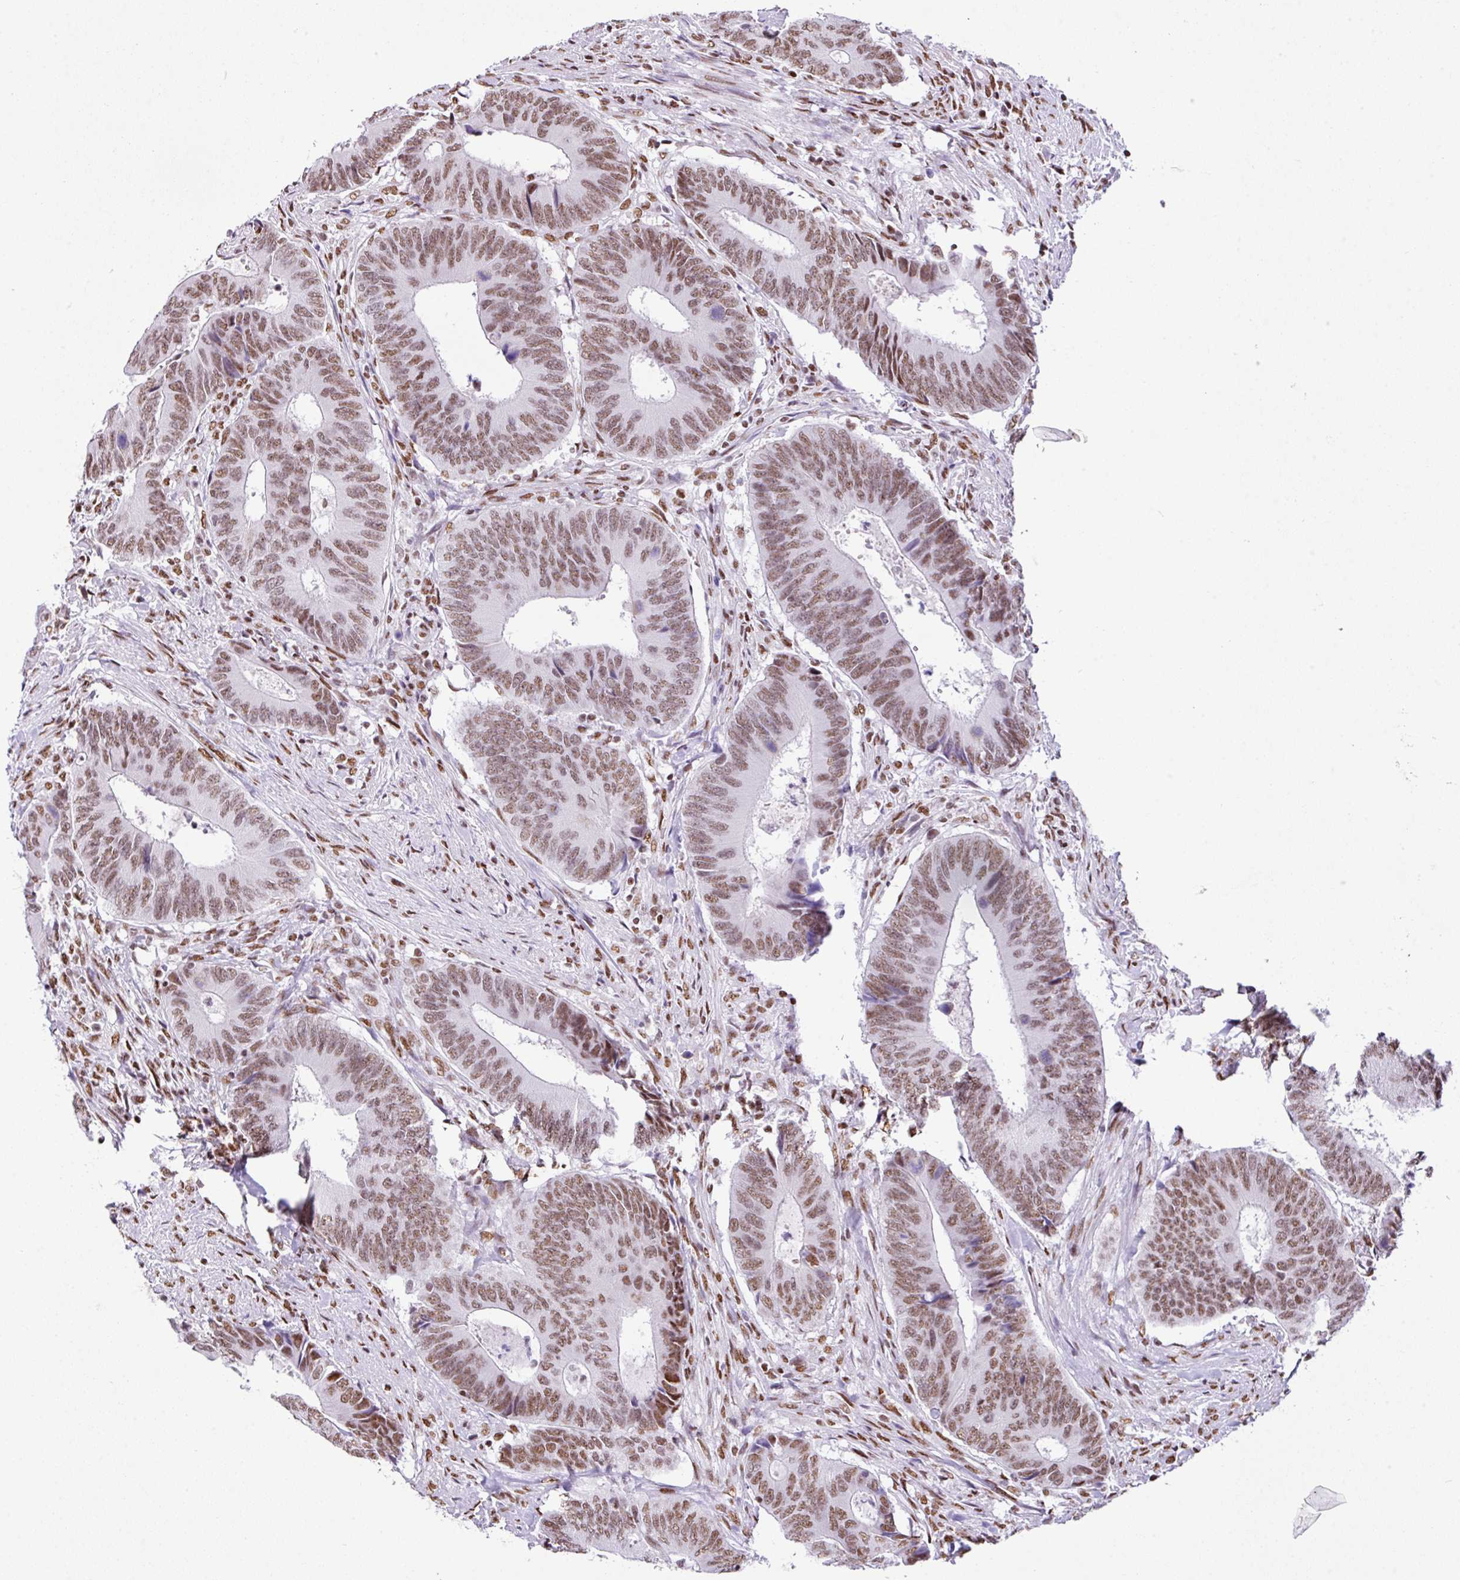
{"staining": {"intensity": "moderate", "quantity": ">75%", "location": "nuclear"}, "tissue": "colorectal cancer", "cell_type": "Tumor cells", "image_type": "cancer", "snomed": [{"axis": "morphology", "description": "Adenocarcinoma, NOS"}, {"axis": "topography", "description": "Colon"}], "caption": "Immunohistochemical staining of human colorectal adenocarcinoma shows medium levels of moderate nuclear positivity in approximately >75% of tumor cells.", "gene": "RARG", "patient": {"sex": "male", "age": 87}}